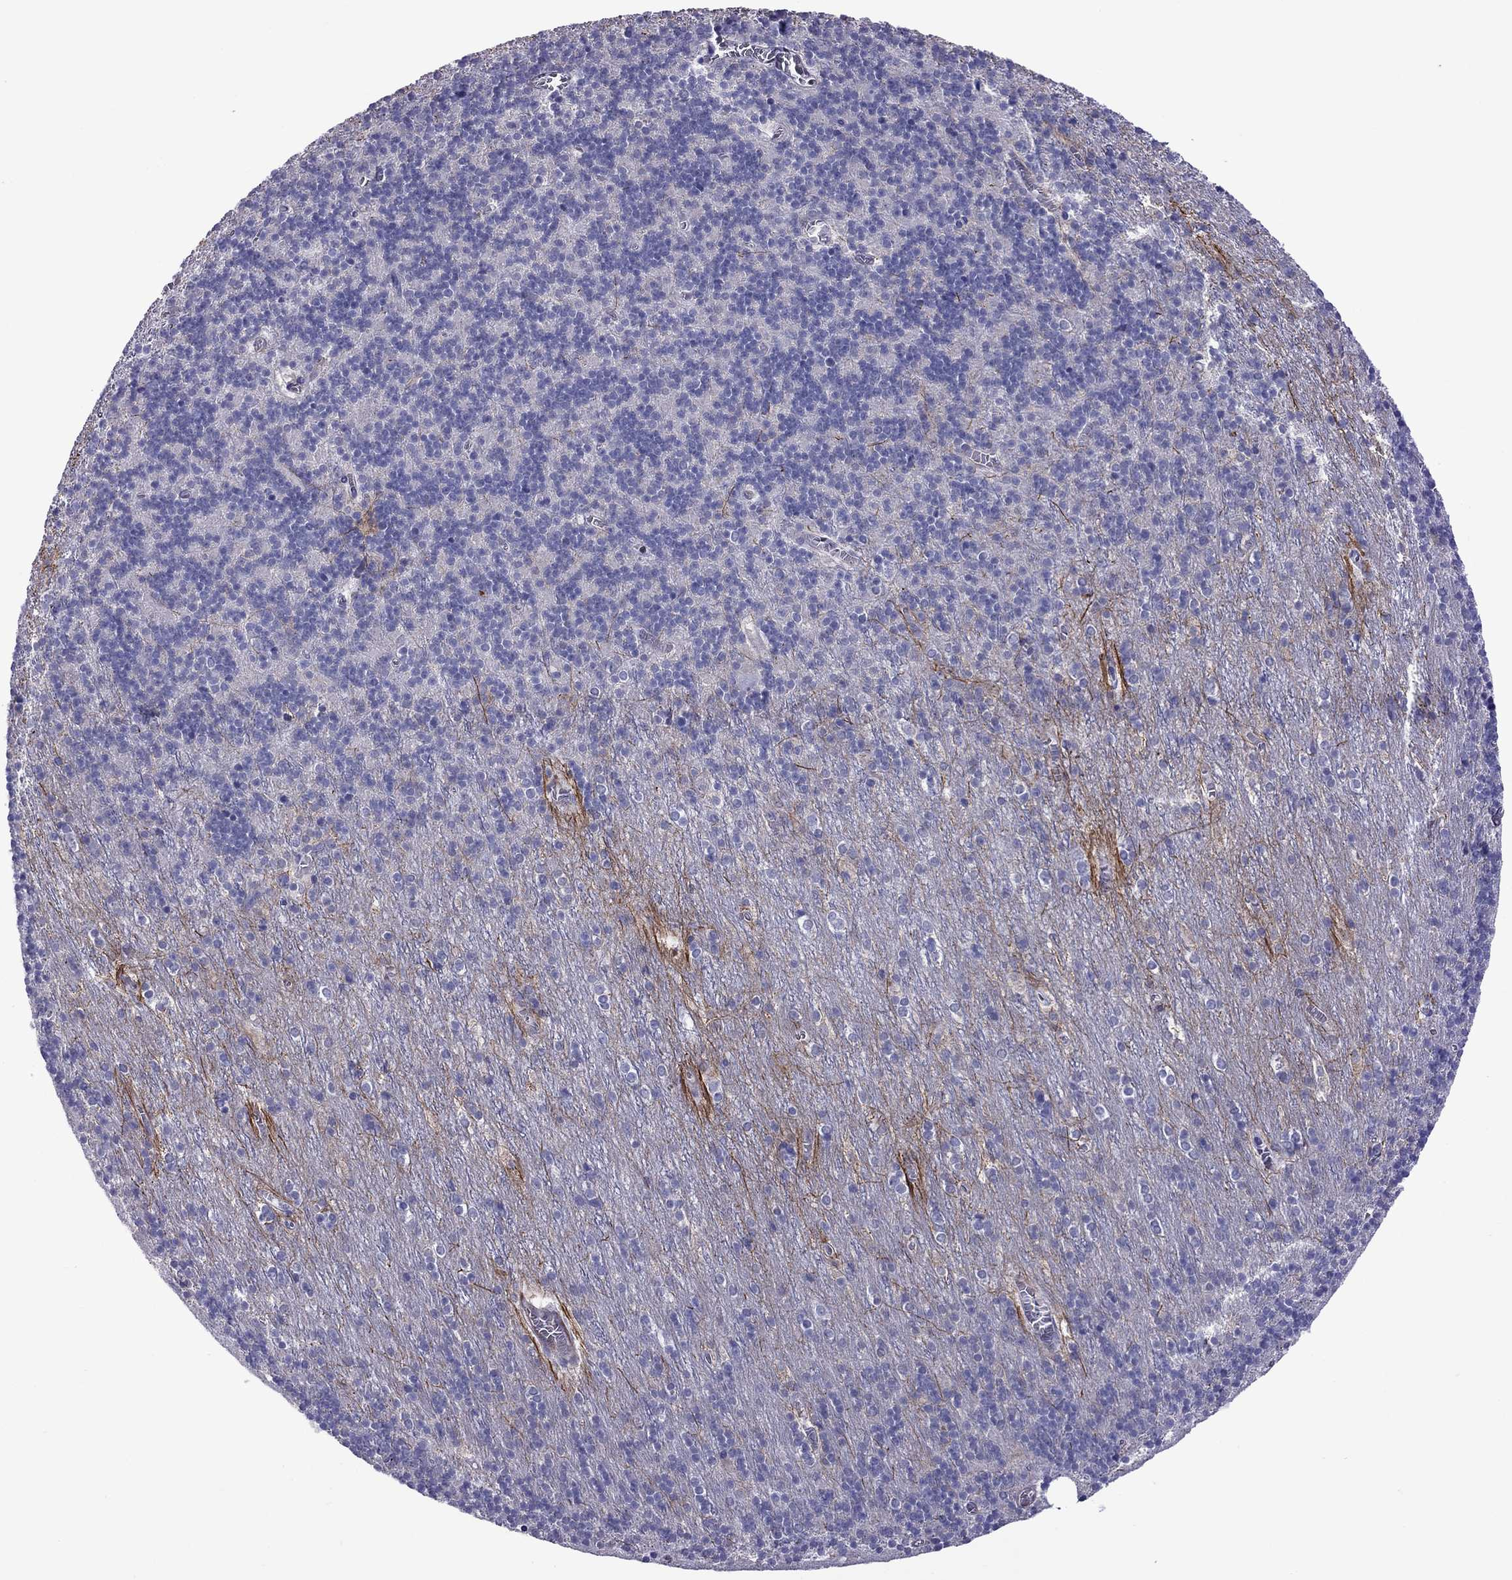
{"staining": {"intensity": "negative", "quantity": "none", "location": "none"}, "tissue": "cerebellum", "cell_type": "Cells in granular layer", "image_type": "normal", "snomed": [{"axis": "morphology", "description": "Normal tissue, NOS"}, {"axis": "topography", "description": "Cerebellum"}], "caption": "Cells in granular layer show no significant expression in benign cerebellum. (DAB immunohistochemistry visualized using brightfield microscopy, high magnification).", "gene": "CHRNA5", "patient": {"sex": "male", "age": 70}}